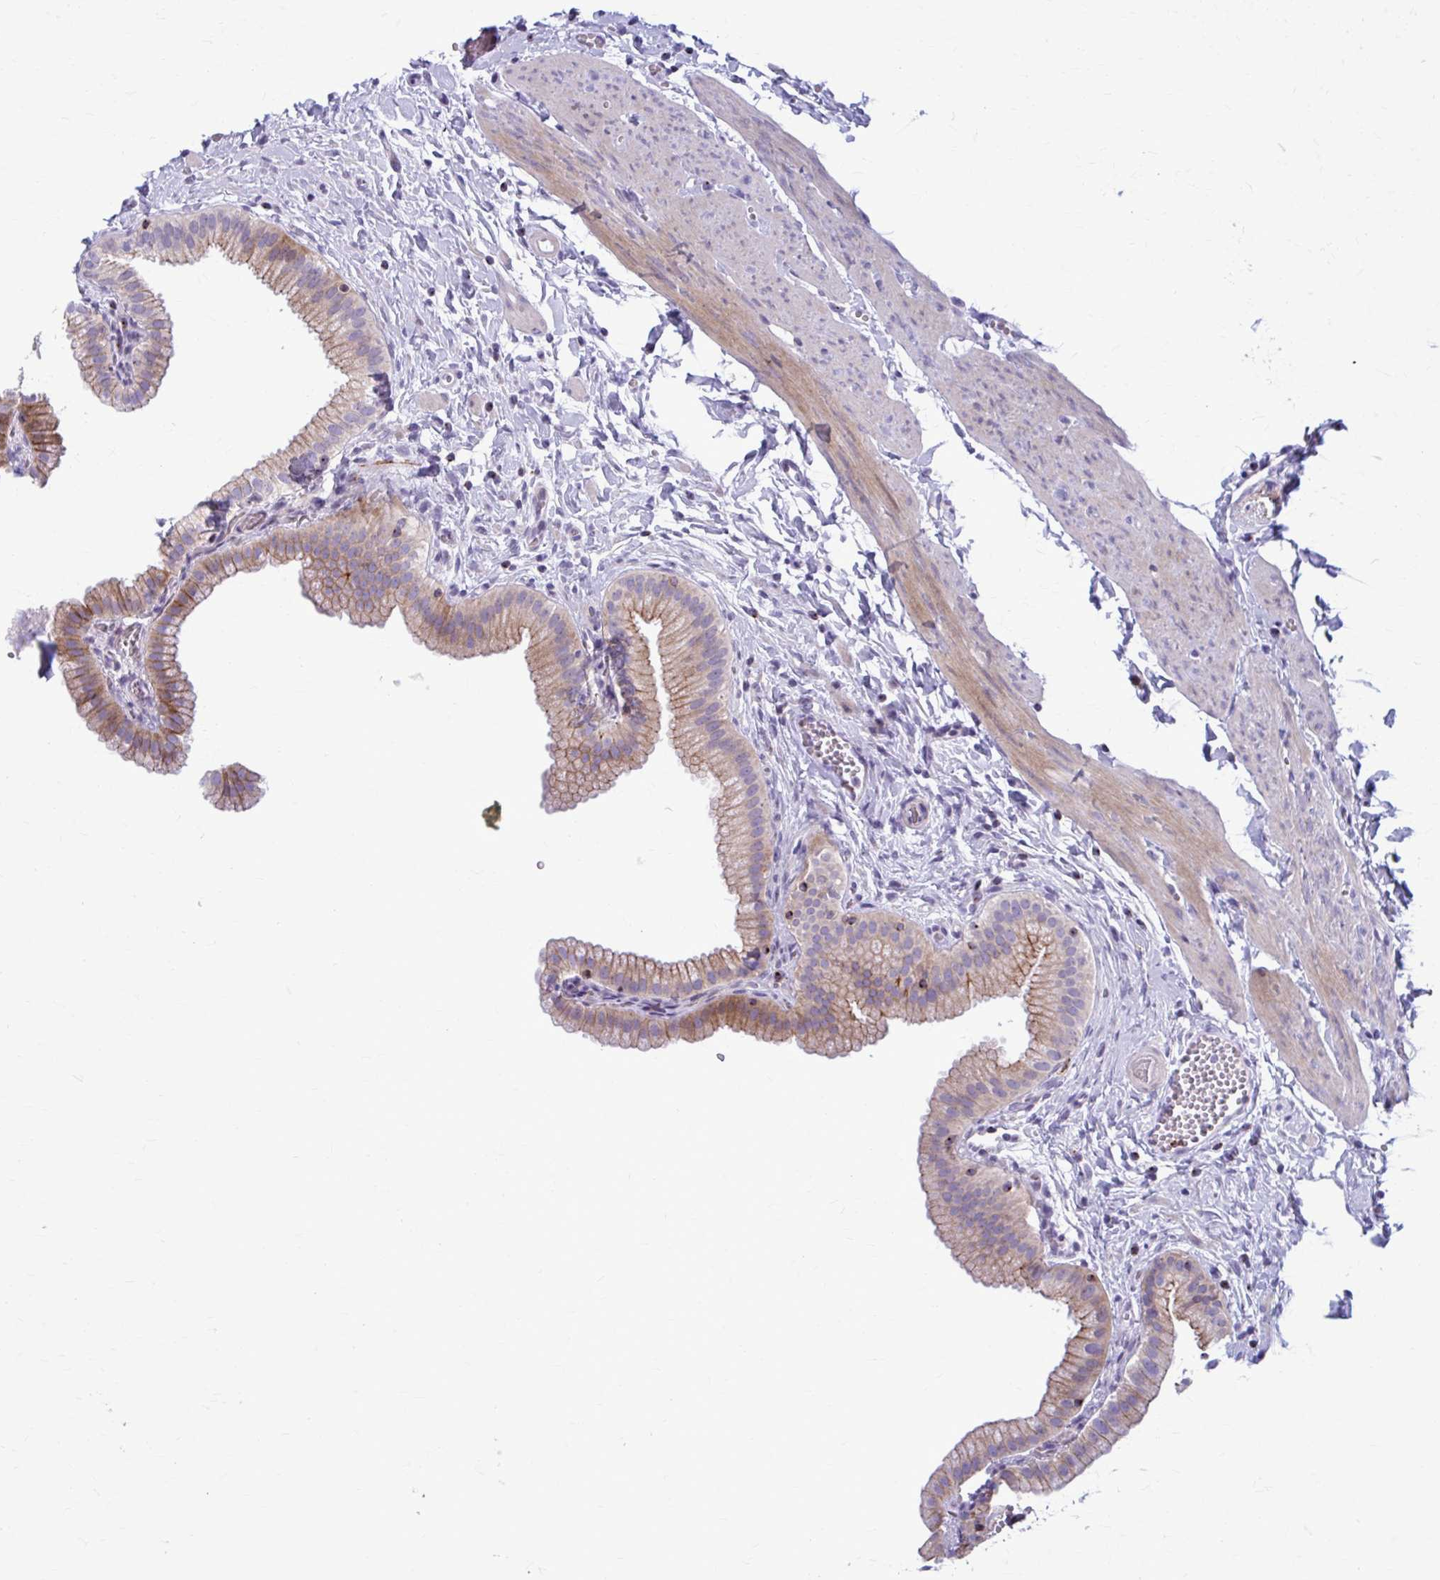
{"staining": {"intensity": "moderate", "quantity": "25%-75%", "location": "cytoplasmic/membranous"}, "tissue": "gallbladder", "cell_type": "Glandular cells", "image_type": "normal", "snomed": [{"axis": "morphology", "description": "Normal tissue, NOS"}, {"axis": "topography", "description": "Gallbladder"}], "caption": "Unremarkable gallbladder shows moderate cytoplasmic/membranous expression in about 25%-75% of glandular cells (Stains: DAB (3,3'-diaminobenzidine) in brown, nuclei in blue, Microscopy: brightfield microscopy at high magnification)..", "gene": "PEDS1", "patient": {"sex": "female", "age": 63}}